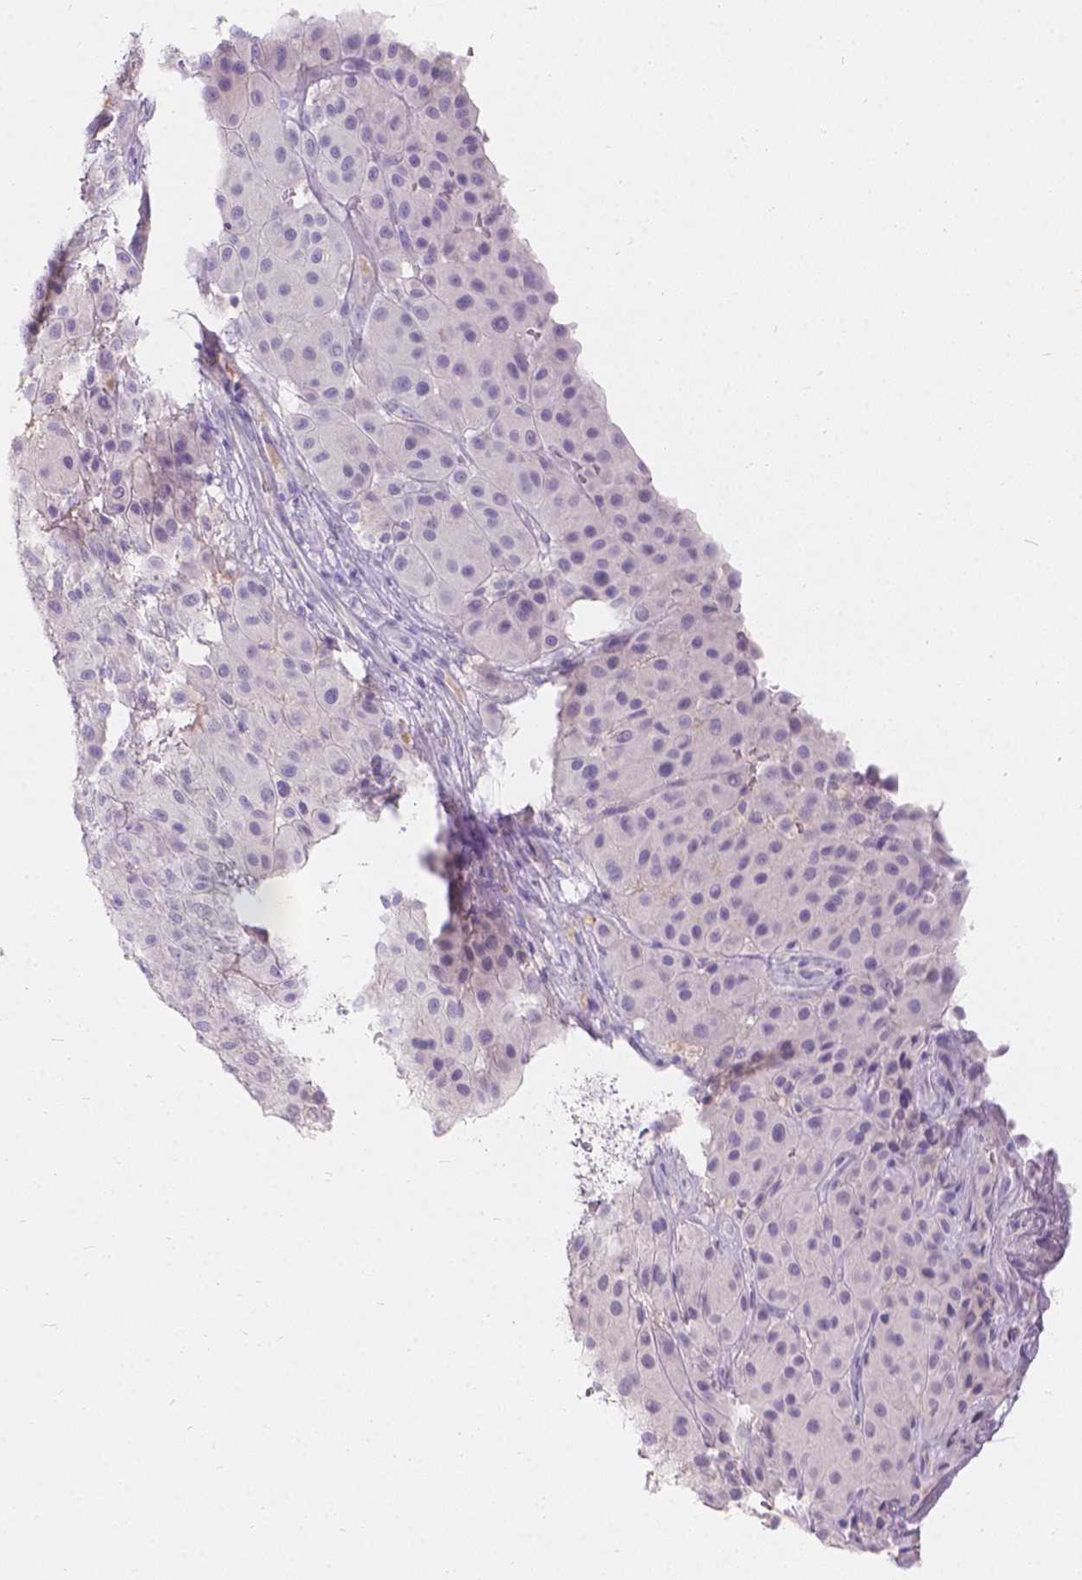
{"staining": {"intensity": "negative", "quantity": "none", "location": "none"}, "tissue": "melanoma", "cell_type": "Tumor cells", "image_type": "cancer", "snomed": [{"axis": "morphology", "description": "Malignant melanoma, Metastatic site"}, {"axis": "topography", "description": "Smooth muscle"}], "caption": "This is an immunohistochemistry image of malignant melanoma (metastatic site). There is no positivity in tumor cells.", "gene": "GAL3ST2", "patient": {"sex": "male", "age": 41}}